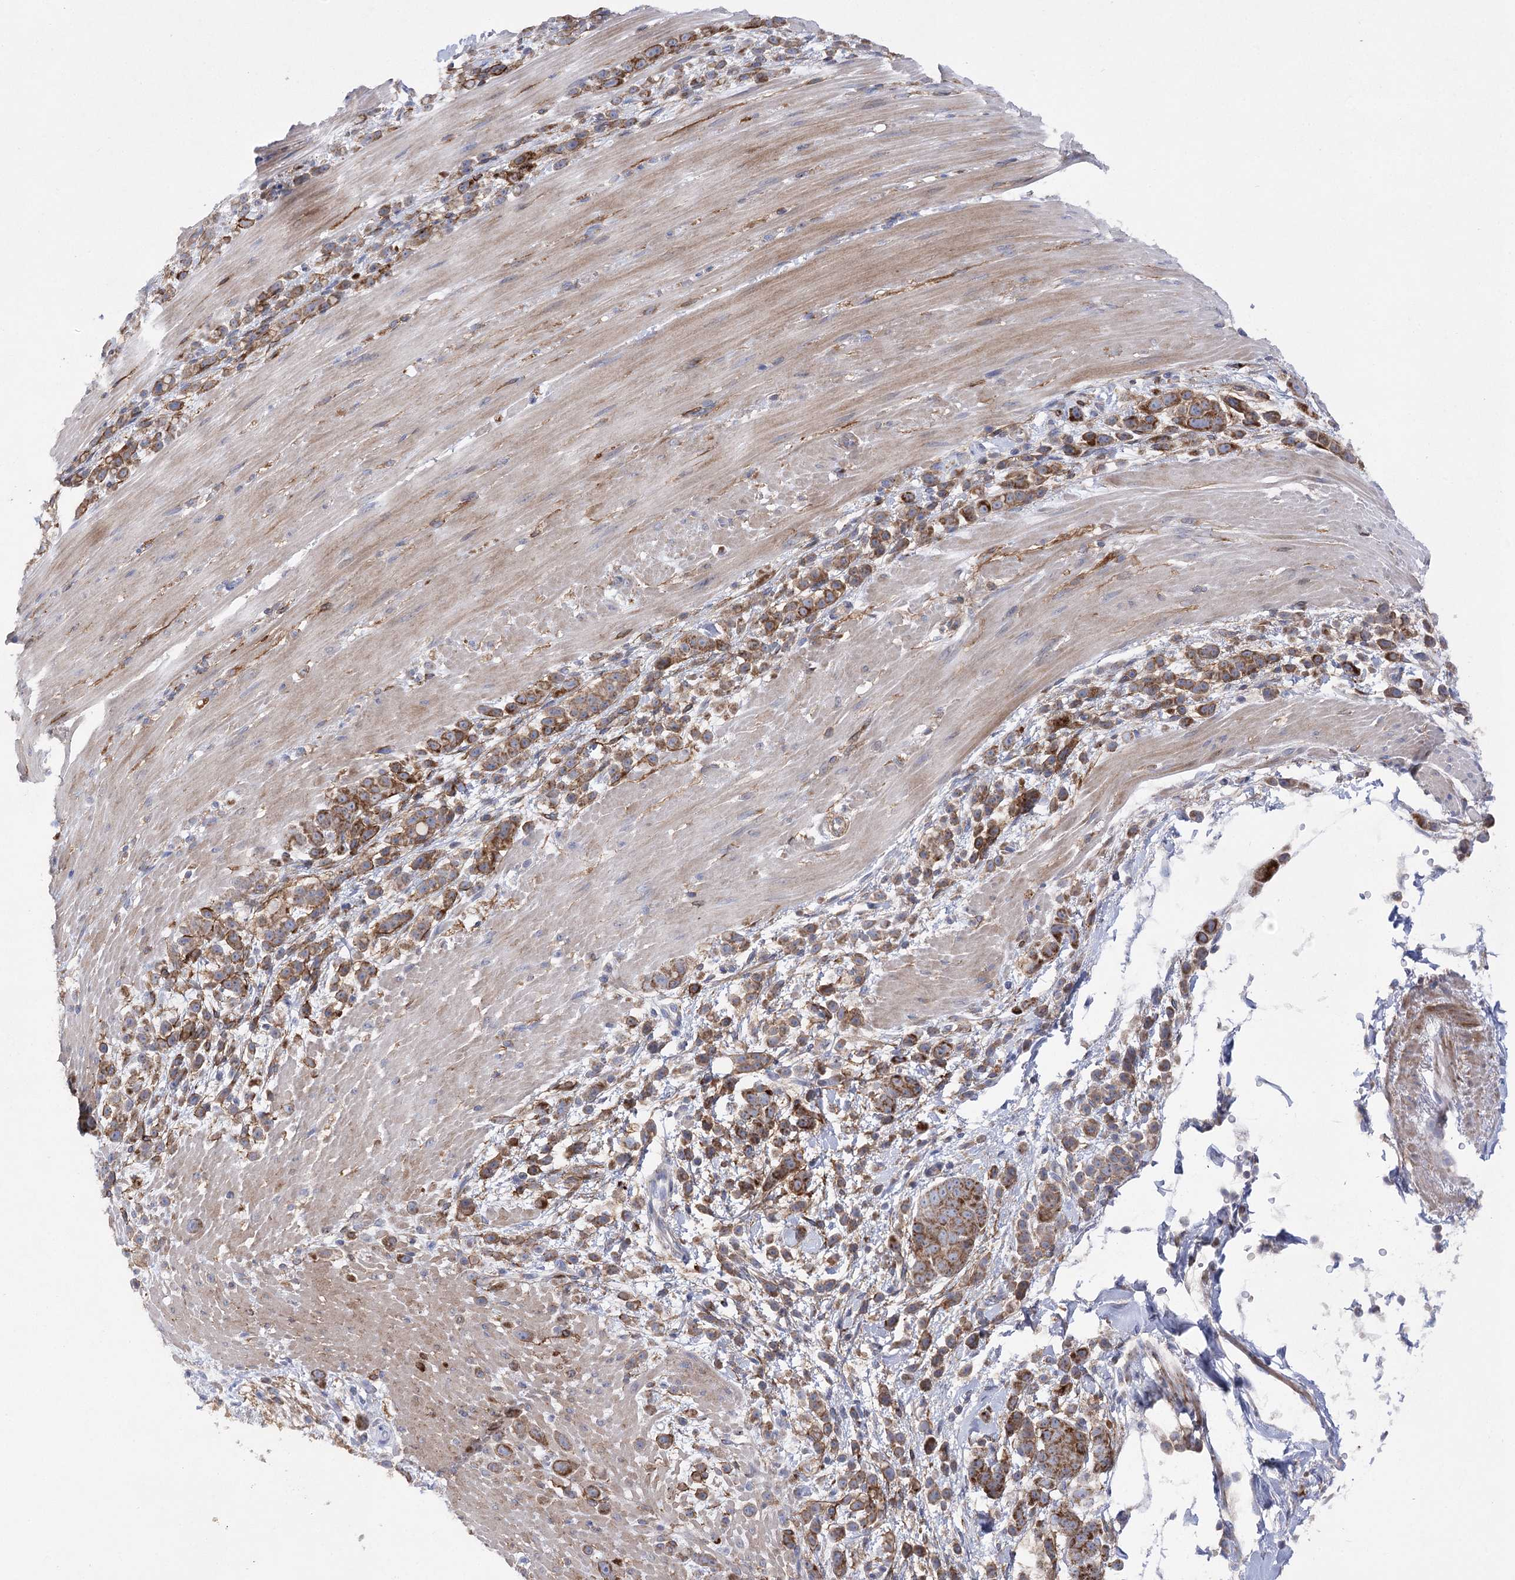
{"staining": {"intensity": "strong", "quantity": ">75%", "location": "cytoplasmic/membranous"}, "tissue": "pancreatic cancer", "cell_type": "Tumor cells", "image_type": "cancer", "snomed": [{"axis": "morphology", "description": "Normal tissue, NOS"}, {"axis": "morphology", "description": "Adenocarcinoma, NOS"}, {"axis": "topography", "description": "Pancreas"}], "caption": "IHC of pancreatic adenocarcinoma demonstrates high levels of strong cytoplasmic/membranous positivity in about >75% of tumor cells.", "gene": "COX15", "patient": {"sex": "female", "age": 64}}